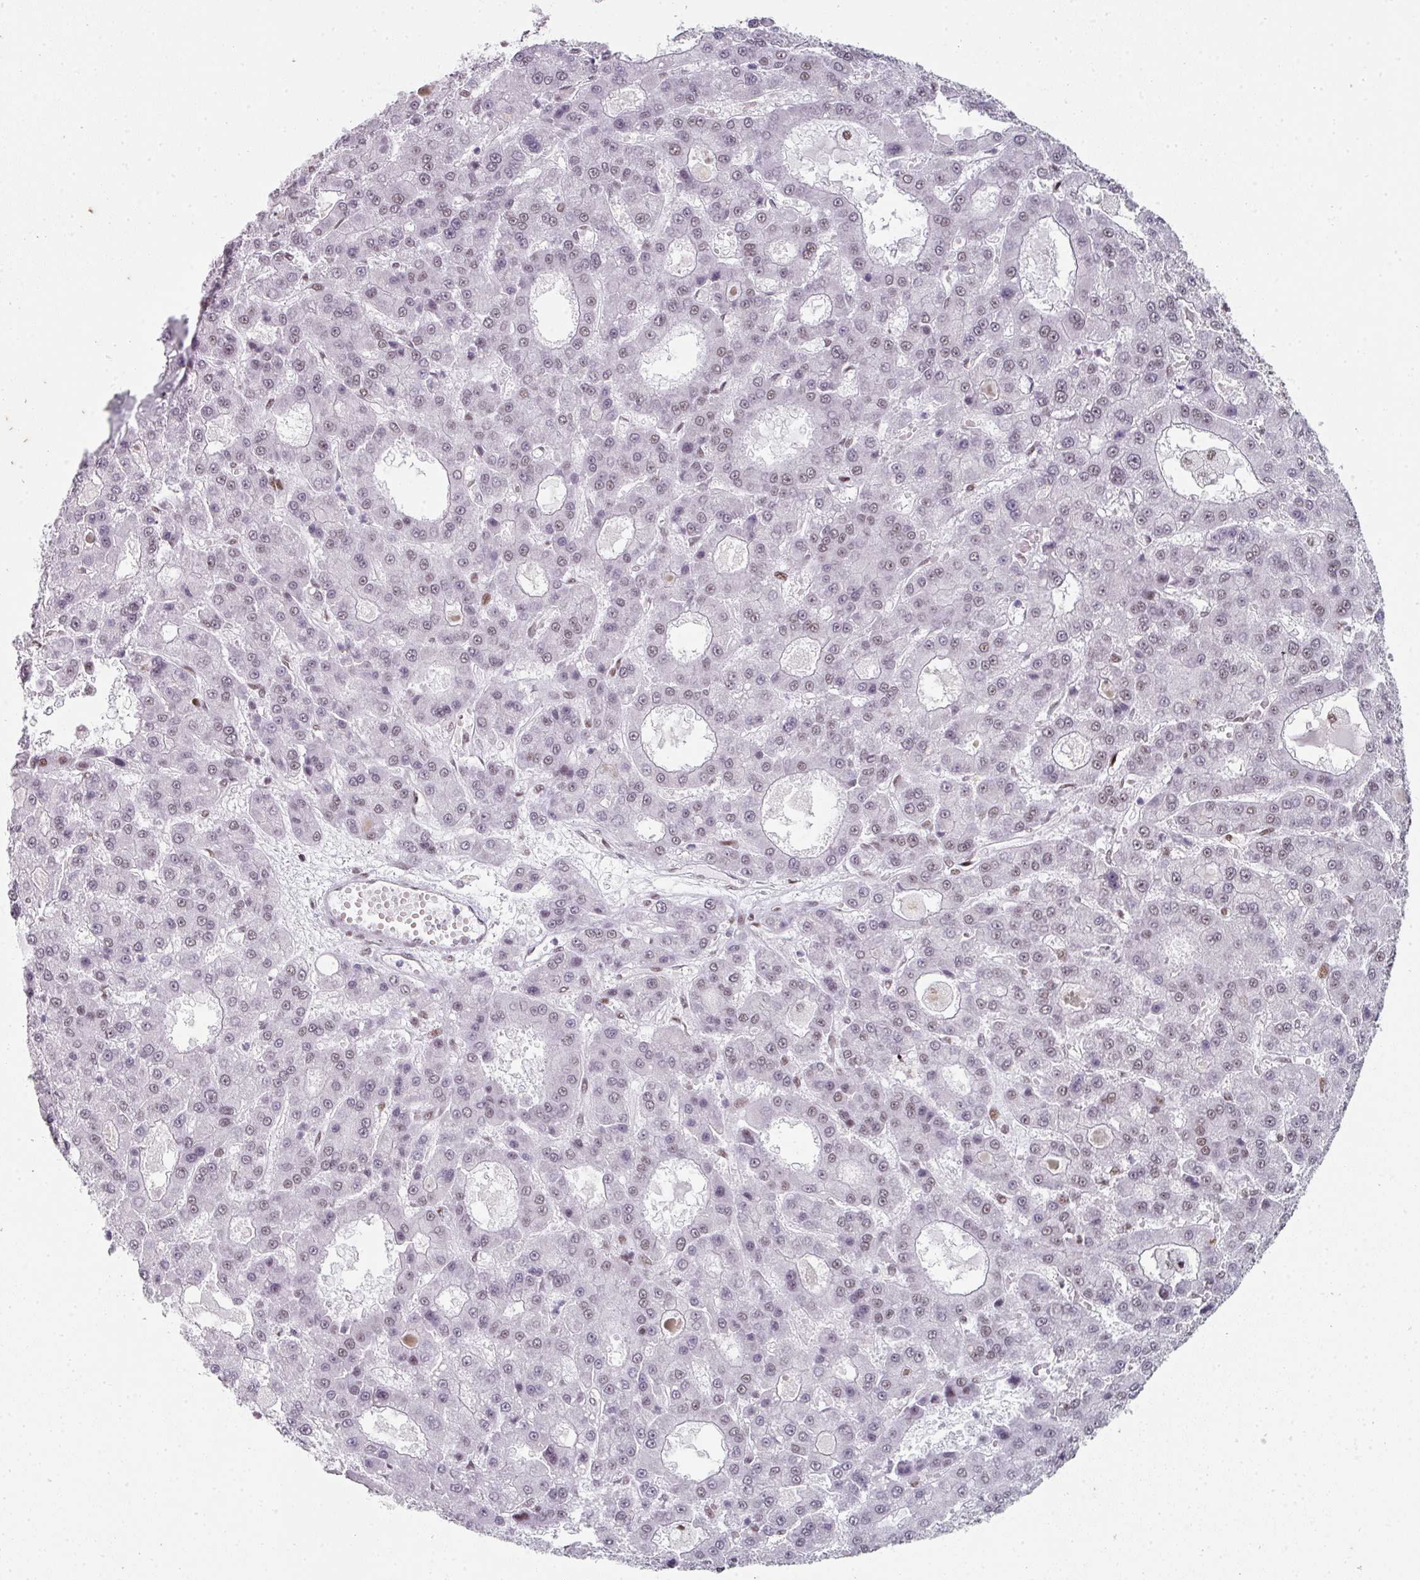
{"staining": {"intensity": "weak", "quantity": "25%-75%", "location": "nuclear"}, "tissue": "liver cancer", "cell_type": "Tumor cells", "image_type": "cancer", "snomed": [{"axis": "morphology", "description": "Carcinoma, Hepatocellular, NOS"}, {"axis": "topography", "description": "Liver"}], "caption": "Immunohistochemistry (DAB) staining of liver hepatocellular carcinoma reveals weak nuclear protein expression in approximately 25%-75% of tumor cells.", "gene": "SF3B5", "patient": {"sex": "male", "age": 70}}